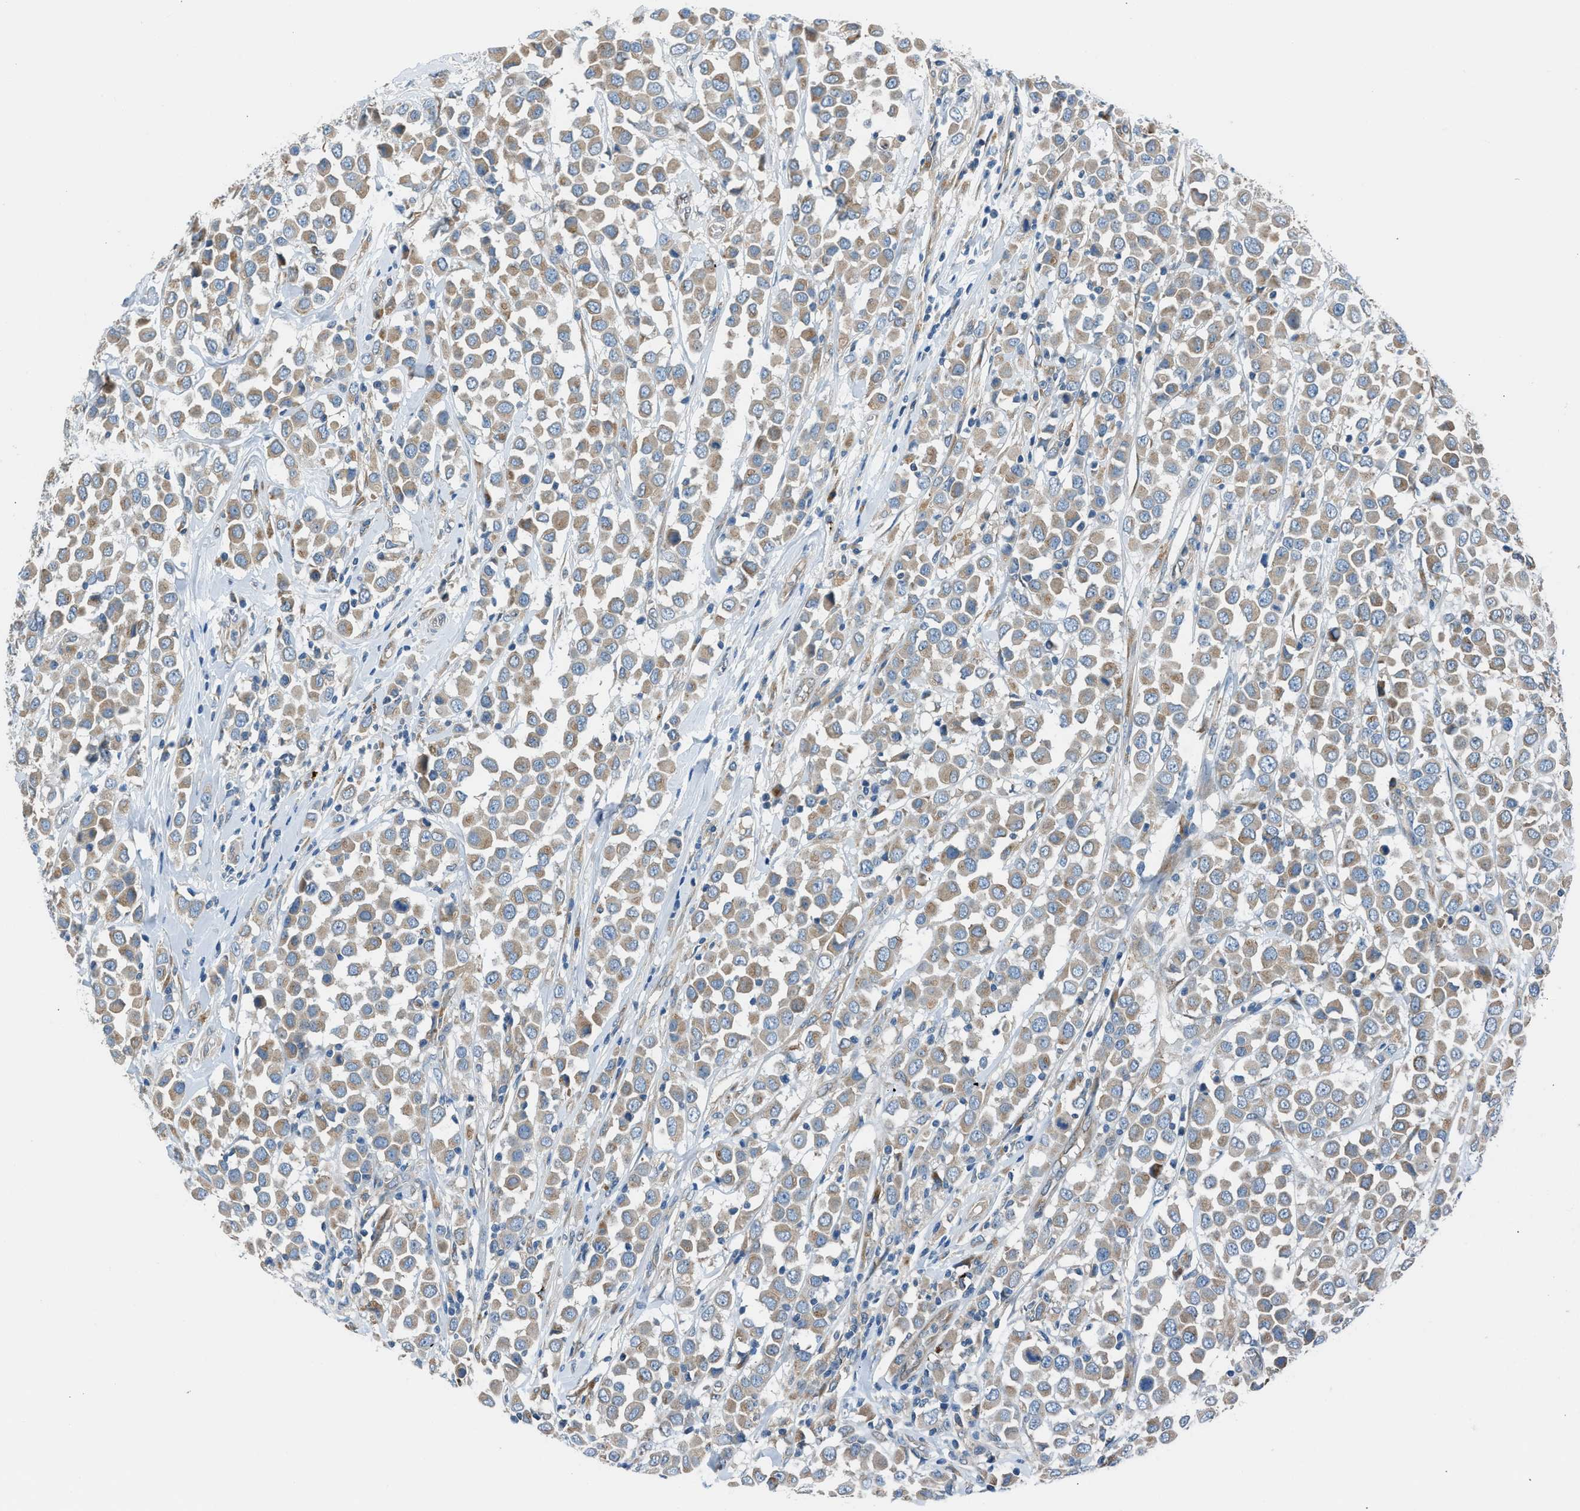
{"staining": {"intensity": "weak", "quantity": ">75%", "location": "cytoplasmic/membranous"}, "tissue": "breast cancer", "cell_type": "Tumor cells", "image_type": "cancer", "snomed": [{"axis": "morphology", "description": "Duct carcinoma"}, {"axis": "topography", "description": "Breast"}], "caption": "The immunohistochemical stain highlights weak cytoplasmic/membranous expression in tumor cells of infiltrating ductal carcinoma (breast) tissue.", "gene": "LMBR1", "patient": {"sex": "female", "age": 61}}